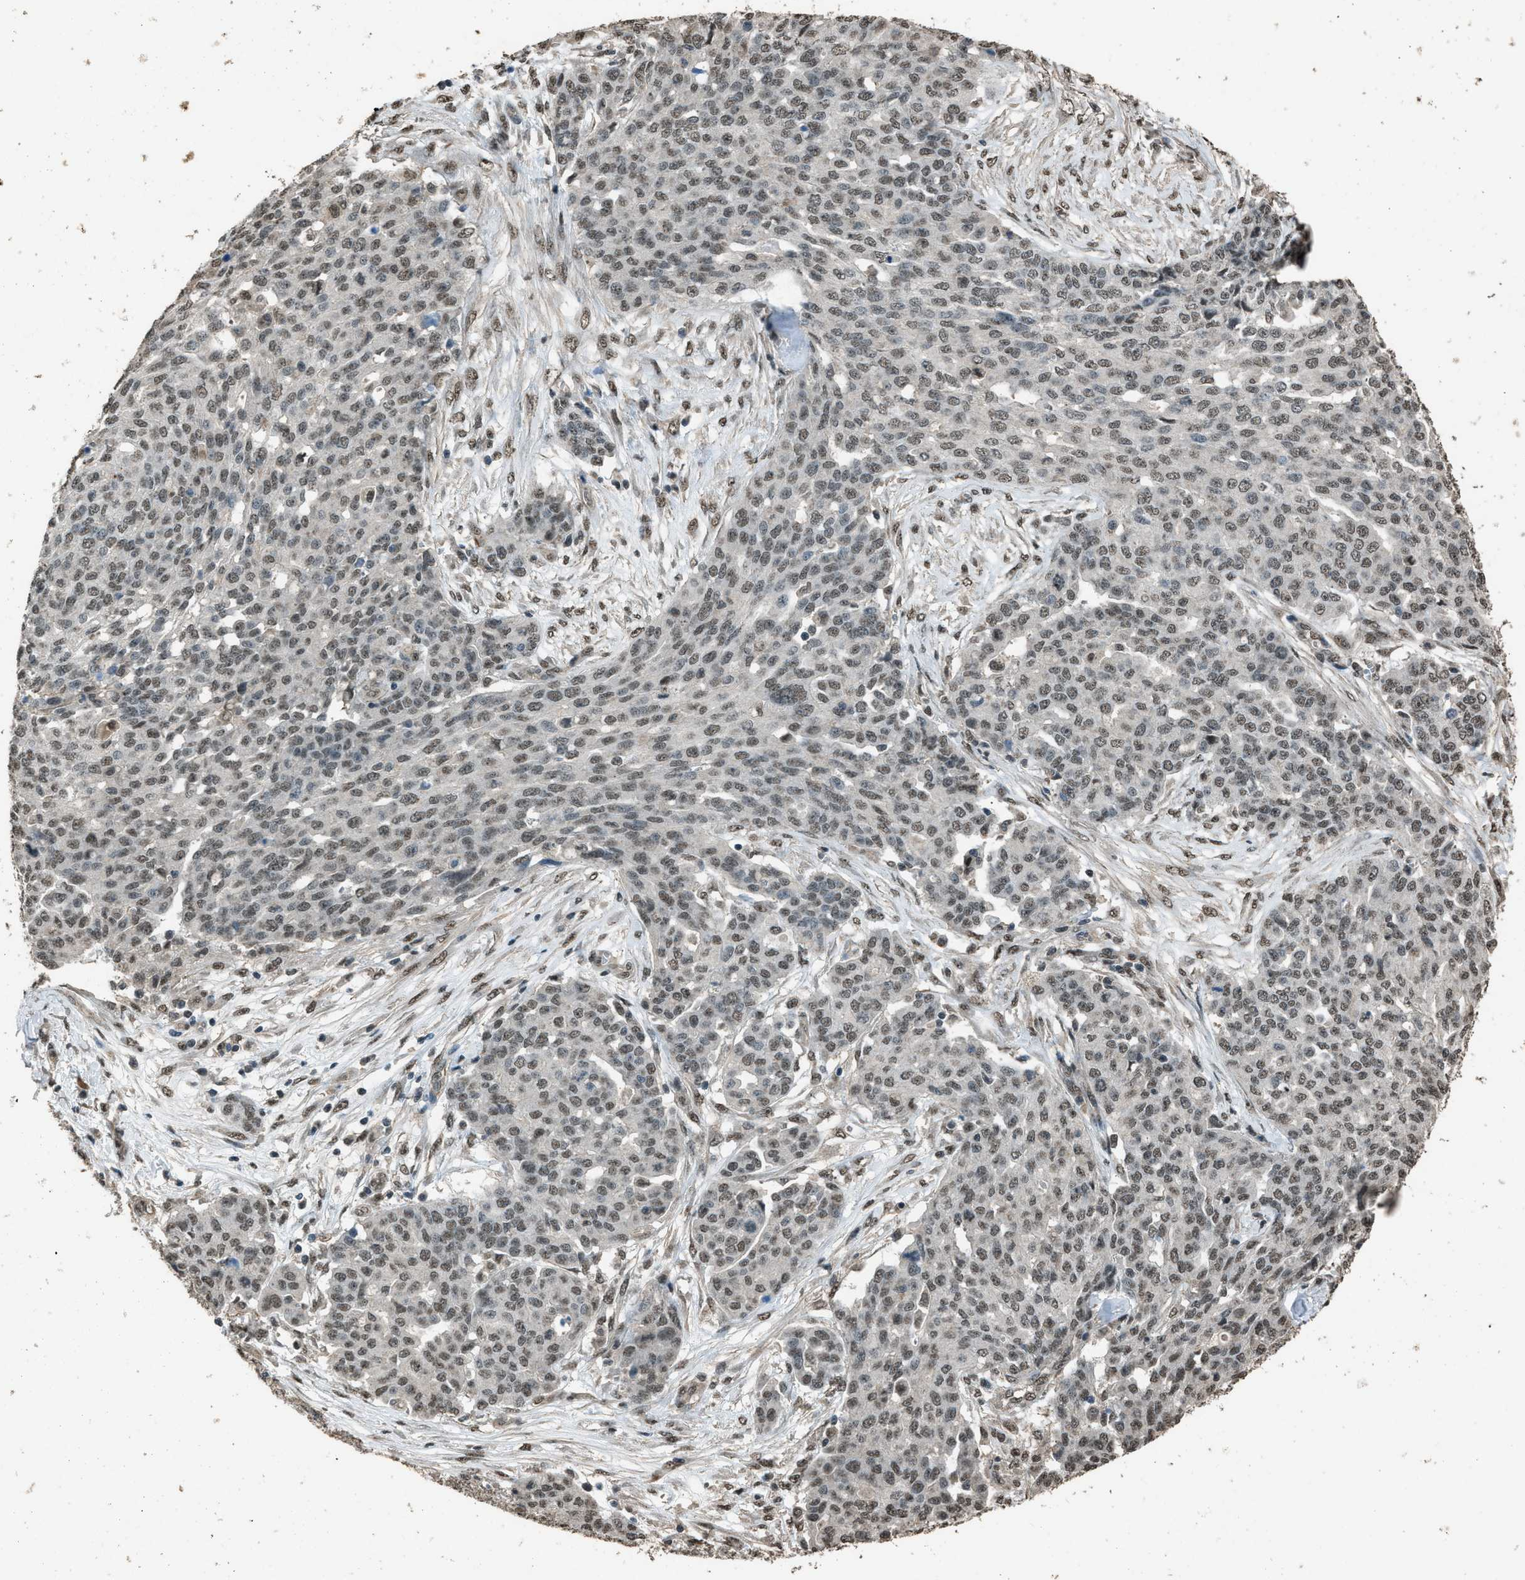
{"staining": {"intensity": "weak", "quantity": ">75%", "location": "nuclear"}, "tissue": "ovarian cancer", "cell_type": "Tumor cells", "image_type": "cancer", "snomed": [{"axis": "morphology", "description": "Cystadenocarcinoma, serous, NOS"}, {"axis": "topography", "description": "Soft tissue"}, {"axis": "topography", "description": "Ovary"}], "caption": "A brown stain highlights weak nuclear positivity of a protein in human serous cystadenocarcinoma (ovarian) tumor cells. (Stains: DAB in brown, nuclei in blue, Microscopy: brightfield microscopy at high magnification).", "gene": "SERTAD2", "patient": {"sex": "female", "age": 57}}